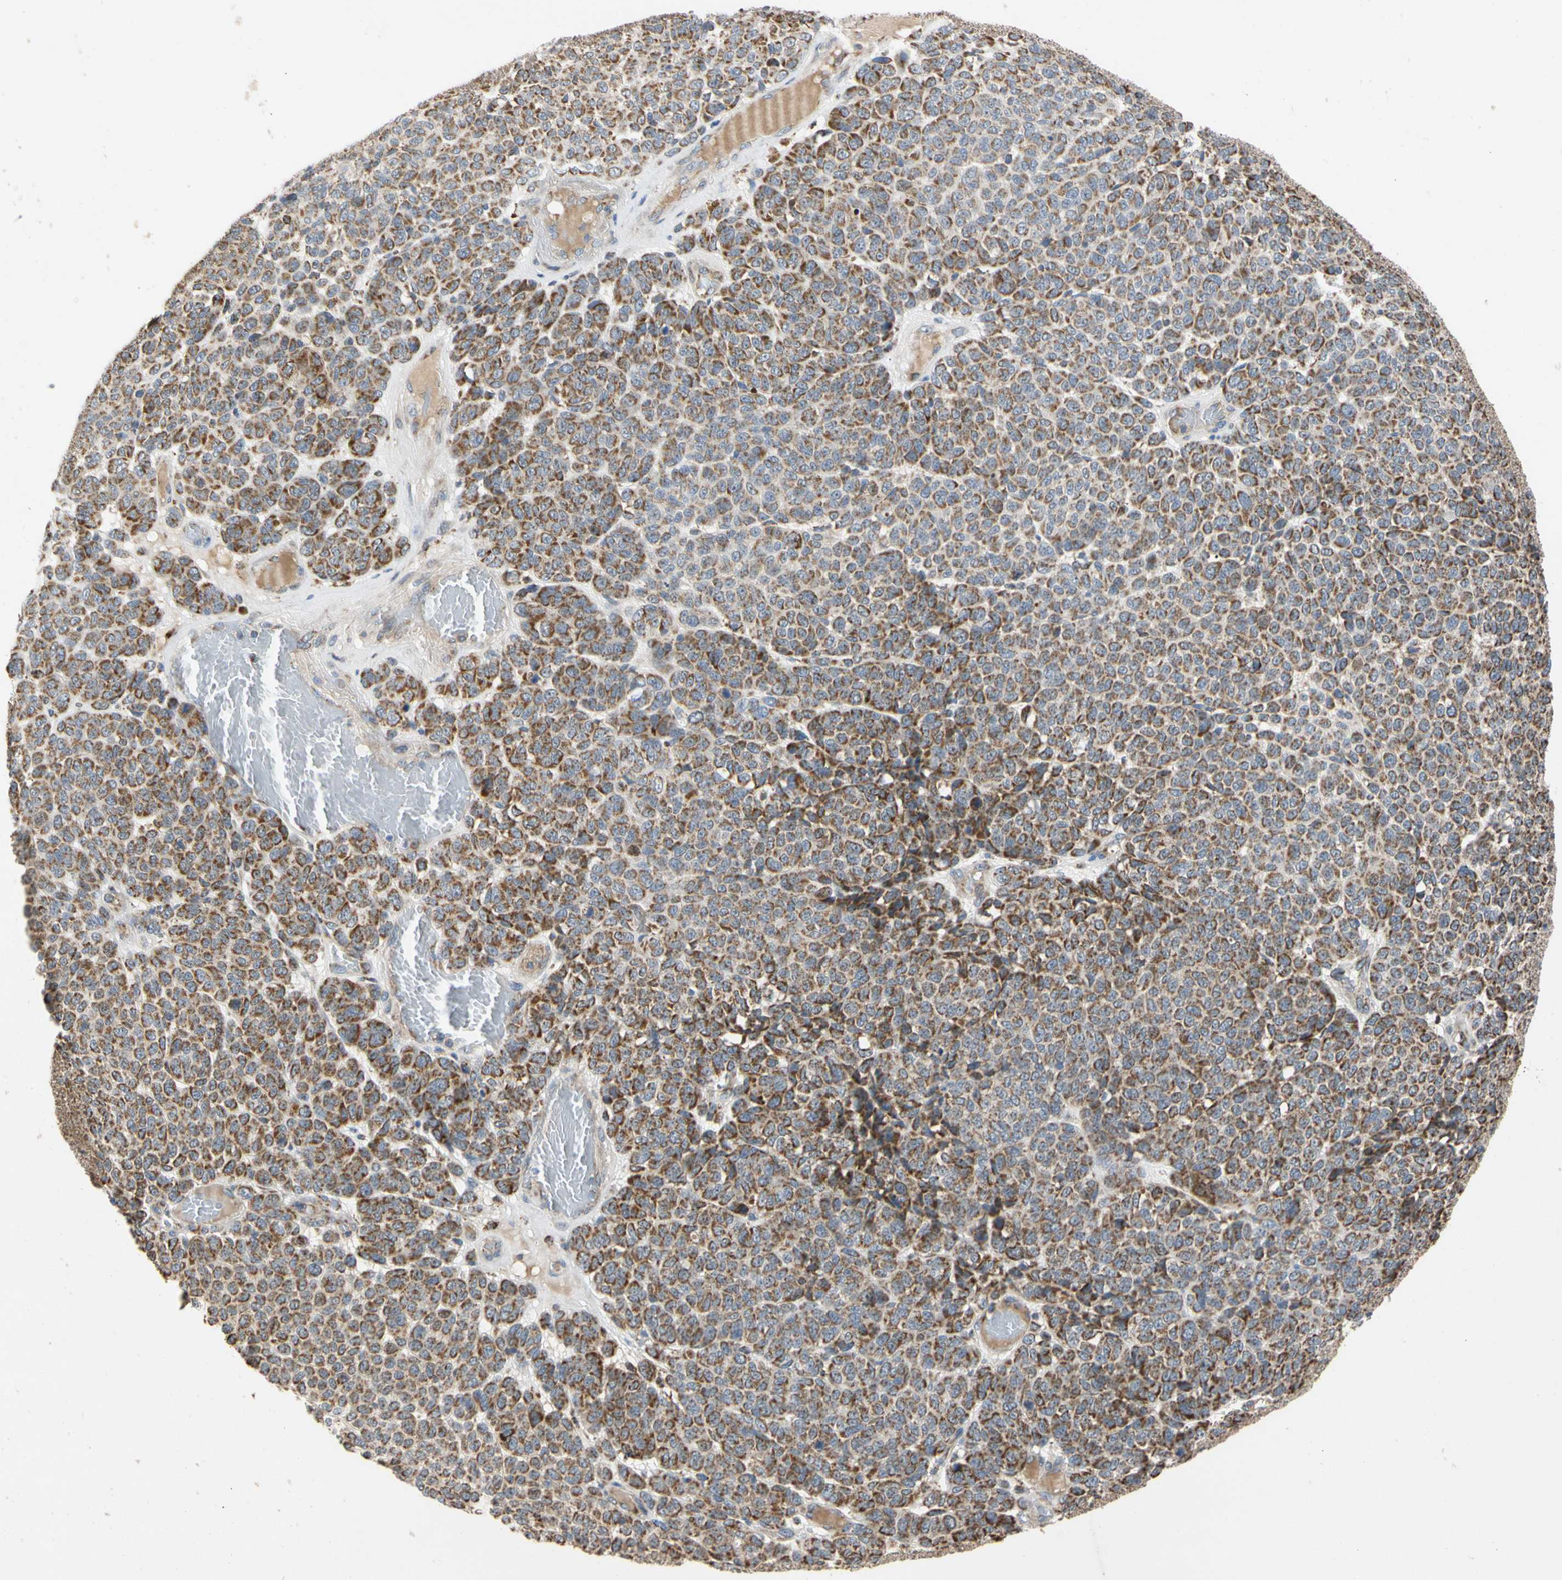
{"staining": {"intensity": "moderate", "quantity": ">75%", "location": "cytoplasmic/membranous"}, "tissue": "melanoma", "cell_type": "Tumor cells", "image_type": "cancer", "snomed": [{"axis": "morphology", "description": "Malignant melanoma, NOS"}, {"axis": "topography", "description": "Skin"}], "caption": "Protein analysis of malignant melanoma tissue shows moderate cytoplasmic/membranous positivity in about >75% of tumor cells.", "gene": "GPD2", "patient": {"sex": "male", "age": 59}}